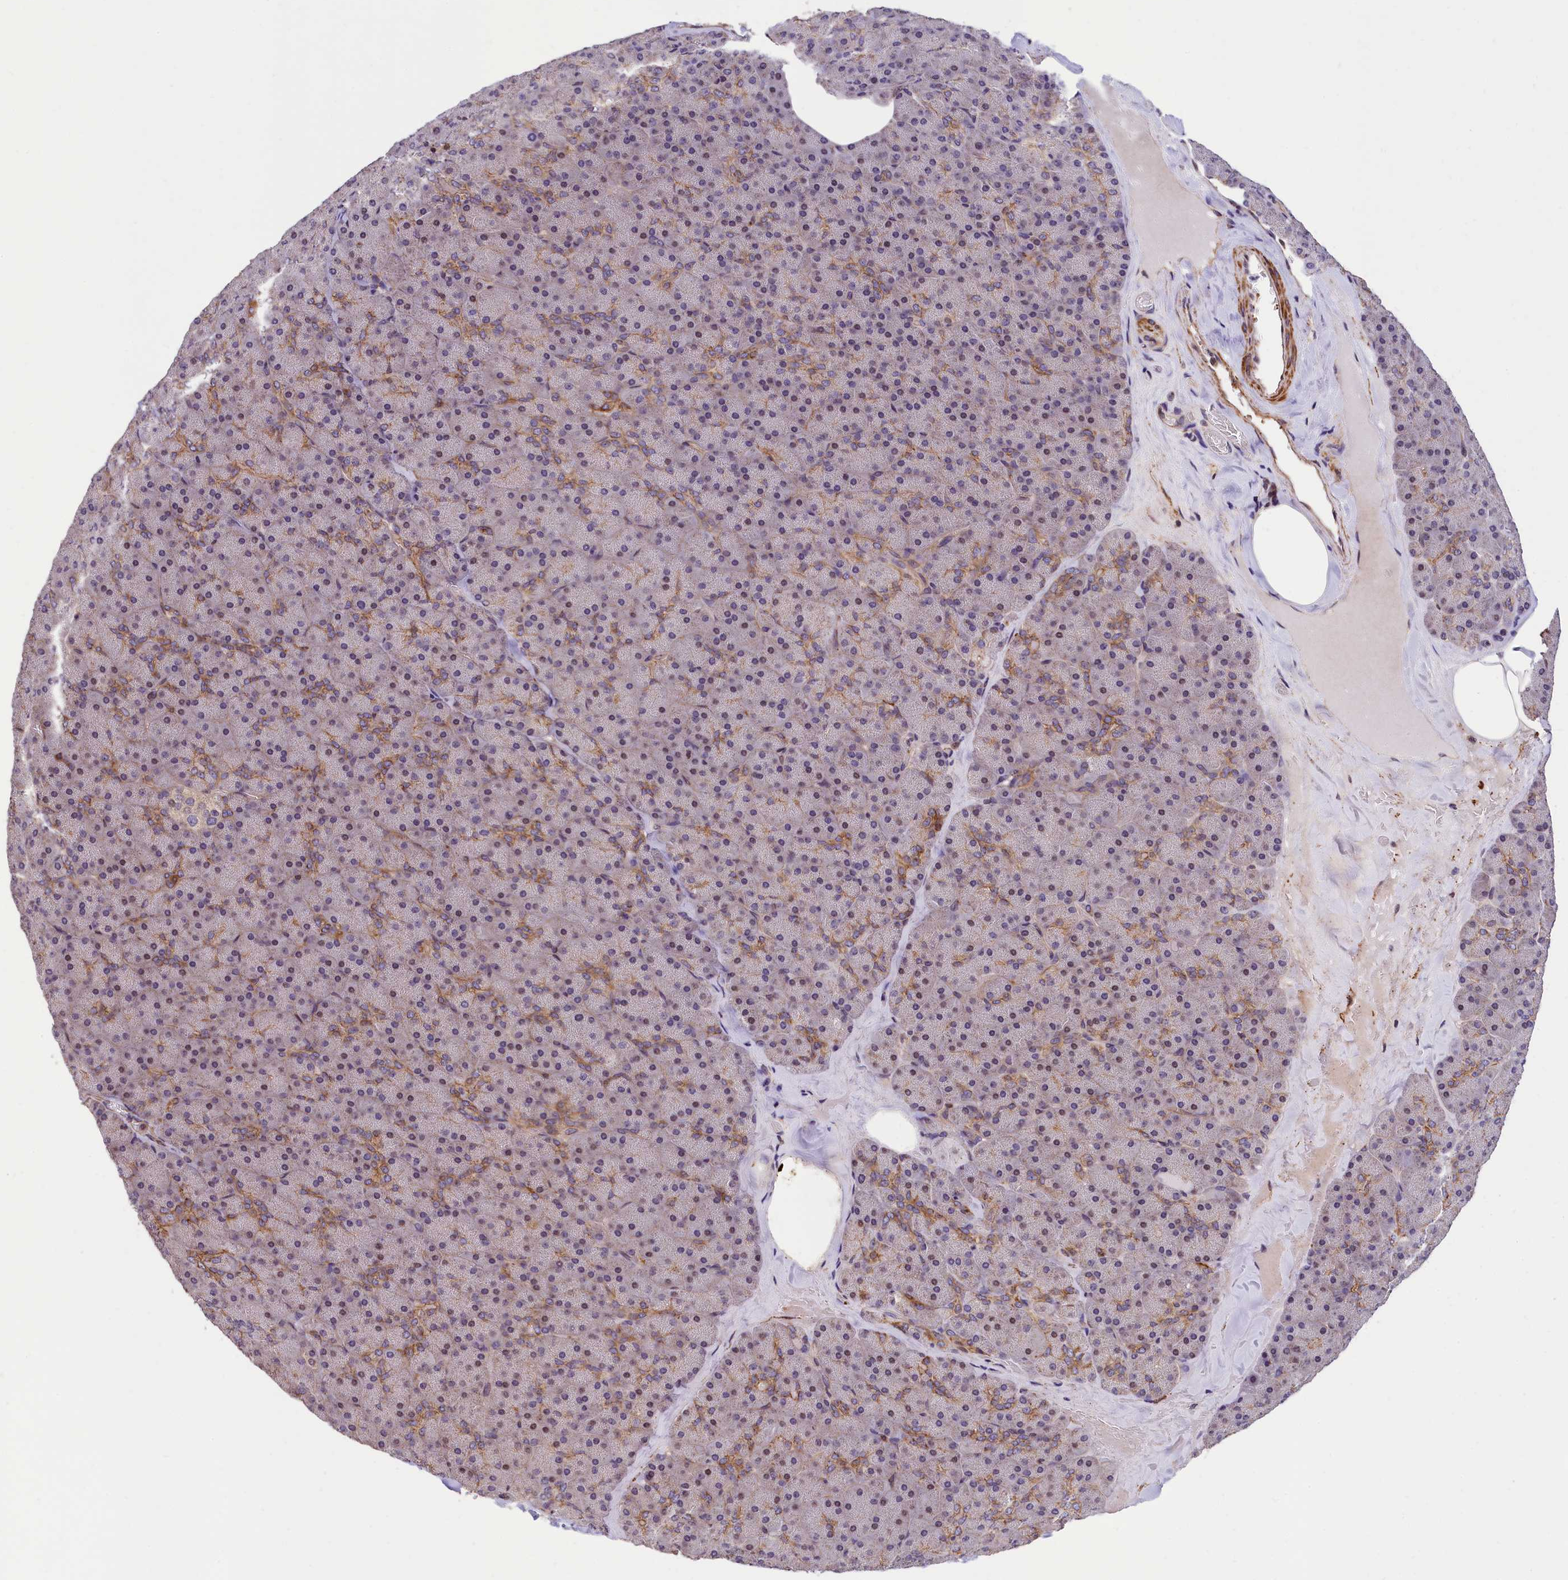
{"staining": {"intensity": "moderate", "quantity": "25%-75%", "location": "cytoplasmic/membranous,nuclear"}, "tissue": "pancreas", "cell_type": "Exocrine glandular cells", "image_type": "normal", "snomed": [{"axis": "morphology", "description": "Normal tissue, NOS"}, {"axis": "topography", "description": "Pancreas"}], "caption": "Immunohistochemistry (IHC) (DAB (3,3'-diaminobenzidine)) staining of normal human pancreas shows moderate cytoplasmic/membranous,nuclear protein positivity in approximately 25%-75% of exocrine glandular cells.", "gene": "ZNF2", "patient": {"sex": "male", "age": 36}}